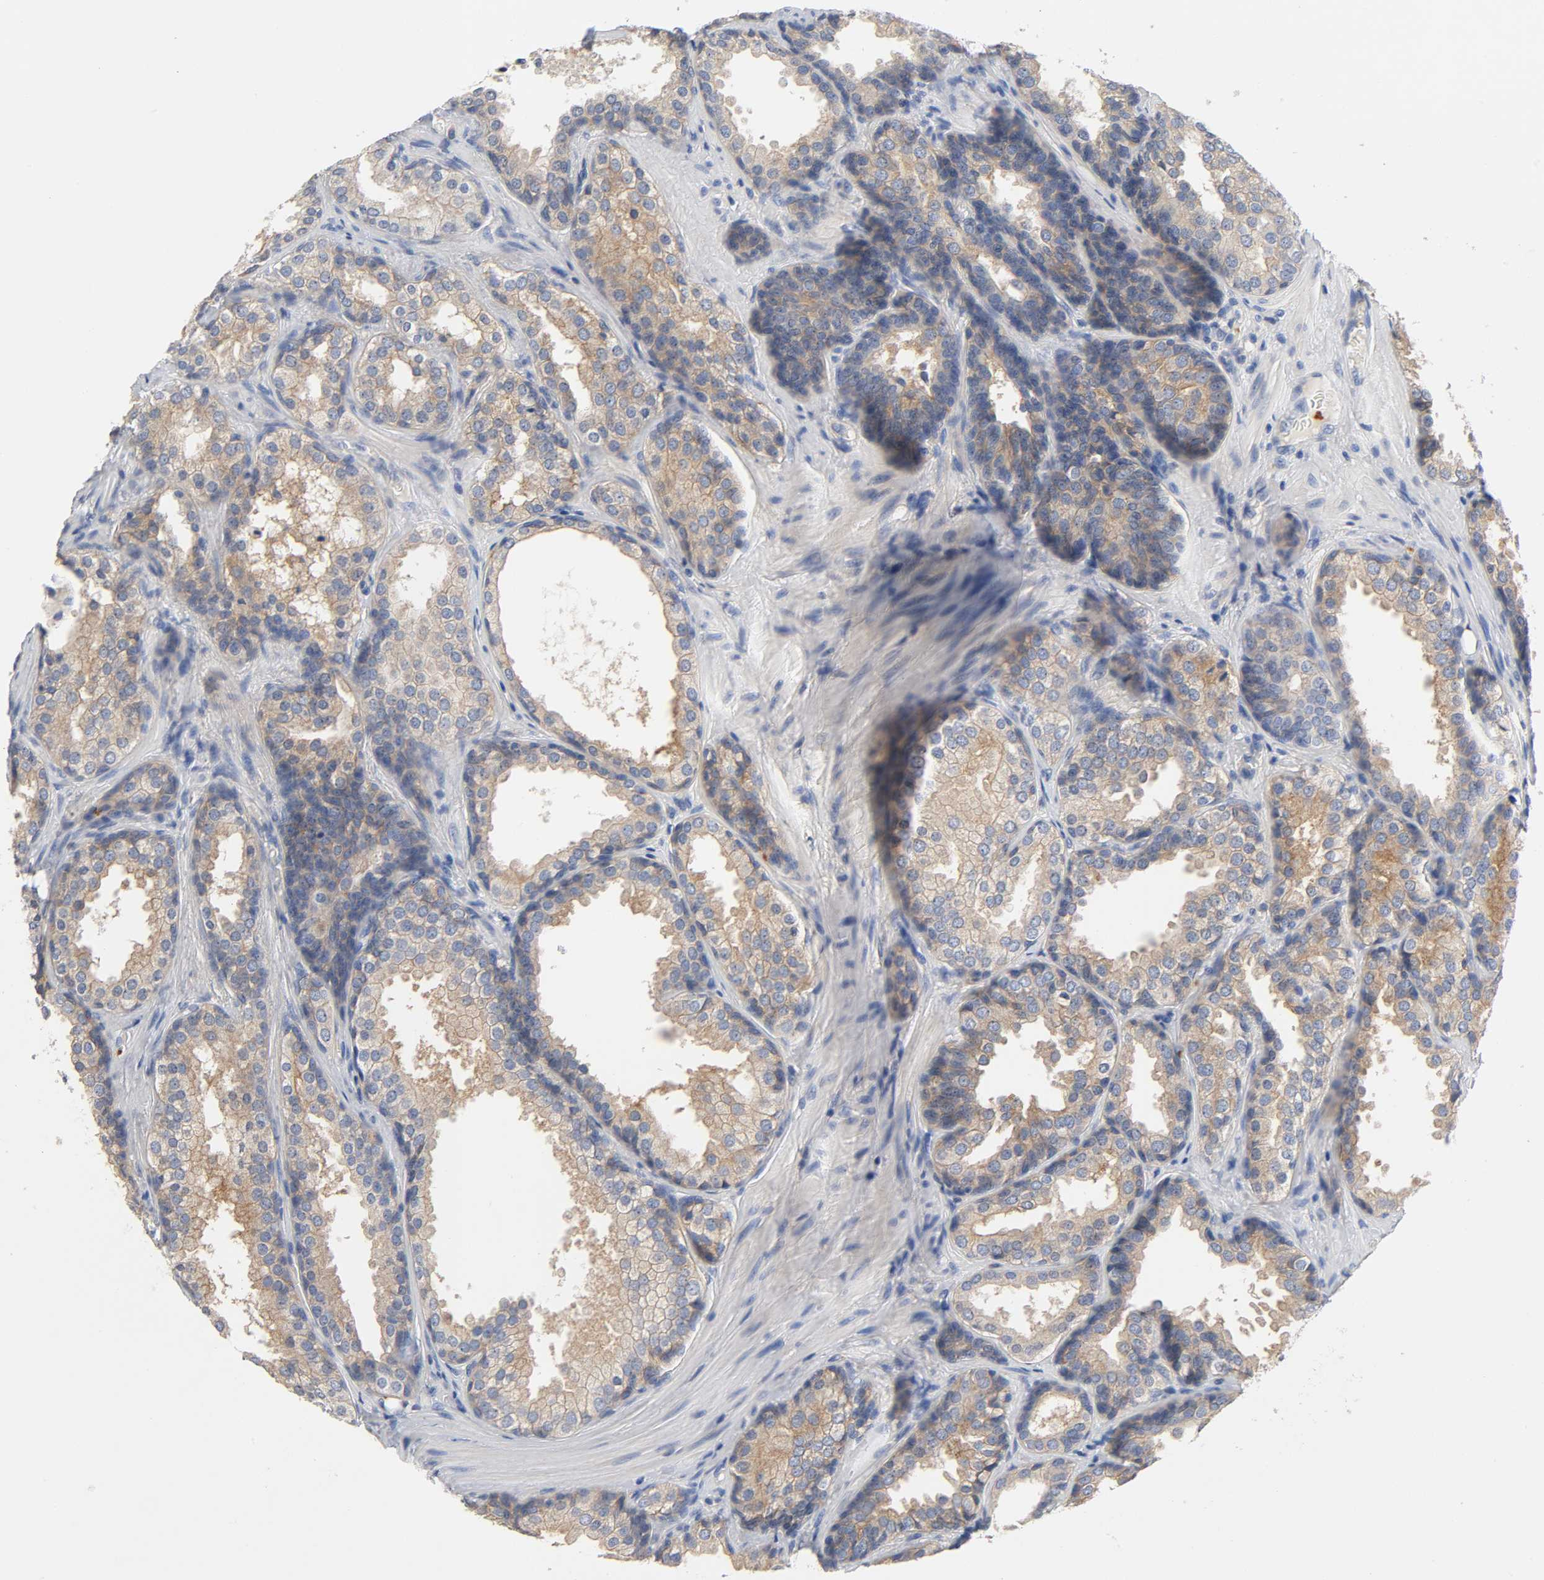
{"staining": {"intensity": "moderate", "quantity": ">75%", "location": "cytoplasmic/membranous"}, "tissue": "prostate cancer", "cell_type": "Tumor cells", "image_type": "cancer", "snomed": [{"axis": "morphology", "description": "Adenocarcinoma, High grade"}, {"axis": "topography", "description": "Prostate"}], "caption": "A brown stain labels moderate cytoplasmic/membranous staining of a protein in prostate cancer tumor cells.", "gene": "SRC", "patient": {"sex": "male", "age": 70}}